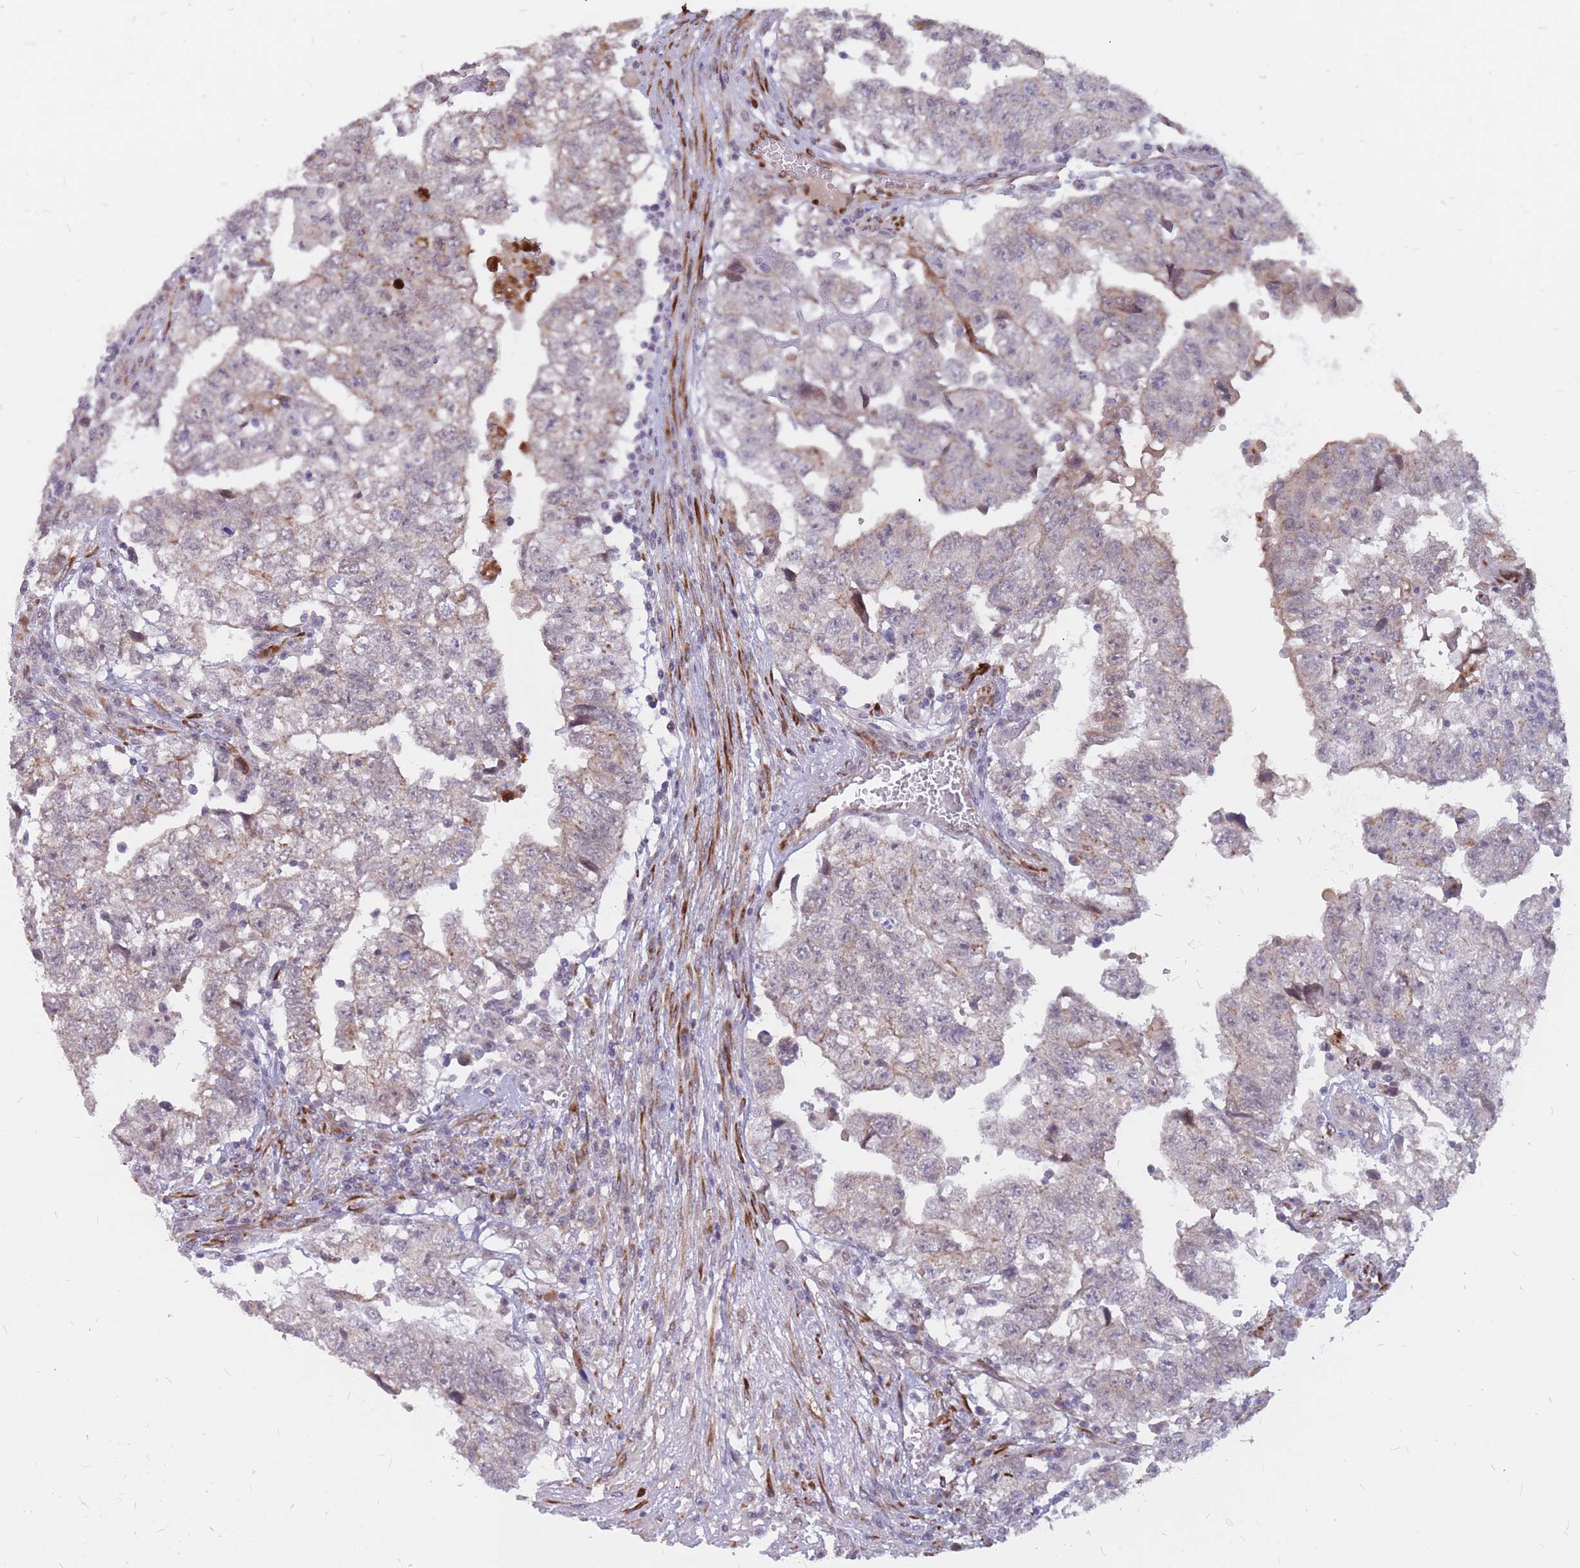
{"staining": {"intensity": "weak", "quantity": "<25%", "location": "cytoplasmic/membranous"}, "tissue": "testis cancer", "cell_type": "Tumor cells", "image_type": "cancer", "snomed": [{"axis": "morphology", "description": "Carcinoma, Embryonal, NOS"}, {"axis": "topography", "description": "Testis"}], "caption": "Immunohistochemical staining of human testis embryonal carcinoma displays no significant expression in tumor cells.", "gene": "ADD2", "patient": {"sex": "male", "age": 36}}